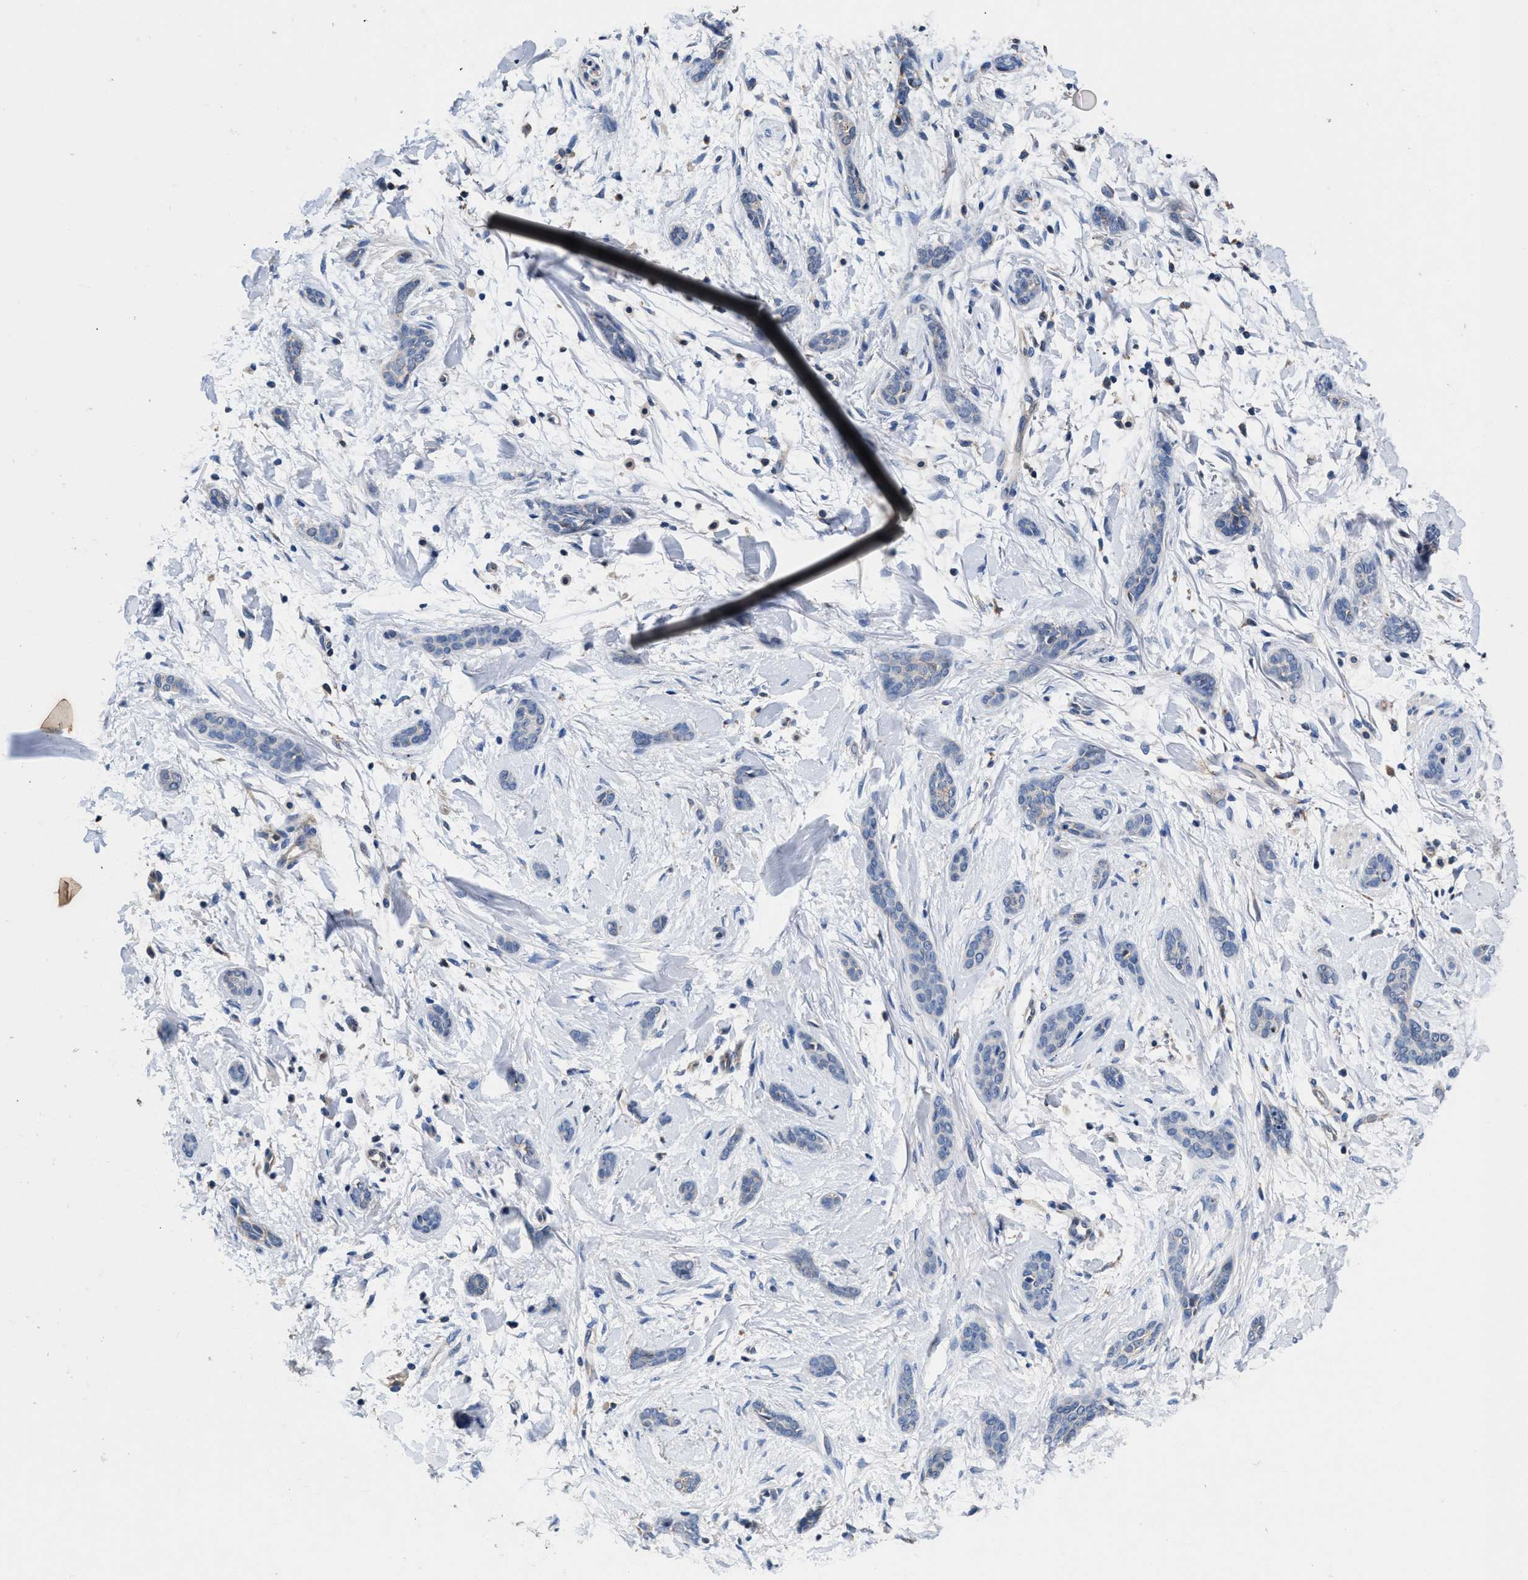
{"staining": {"intensity": "negative", "quantity": "none", "location": "none"}, "tissue": "skin cancer", "cell_type": "Tumor cells", "image_type": "cancer", "snomed": [{"axis": "morphology", "description": "Basal cell carcinoma"}, {"axis": "morphology", "description": "Adnexal tumor, benign"}, {"axis": "topography", "description": "Skin"}], "caption": "A high-resolution image shows immunohistochemistry (IHC) staining of benign adnexal tumor (skin), which demonstrates no significant staining in tumor cells.", "gene": "ACLY", "patient": {"sex": "female", "age": 42}}